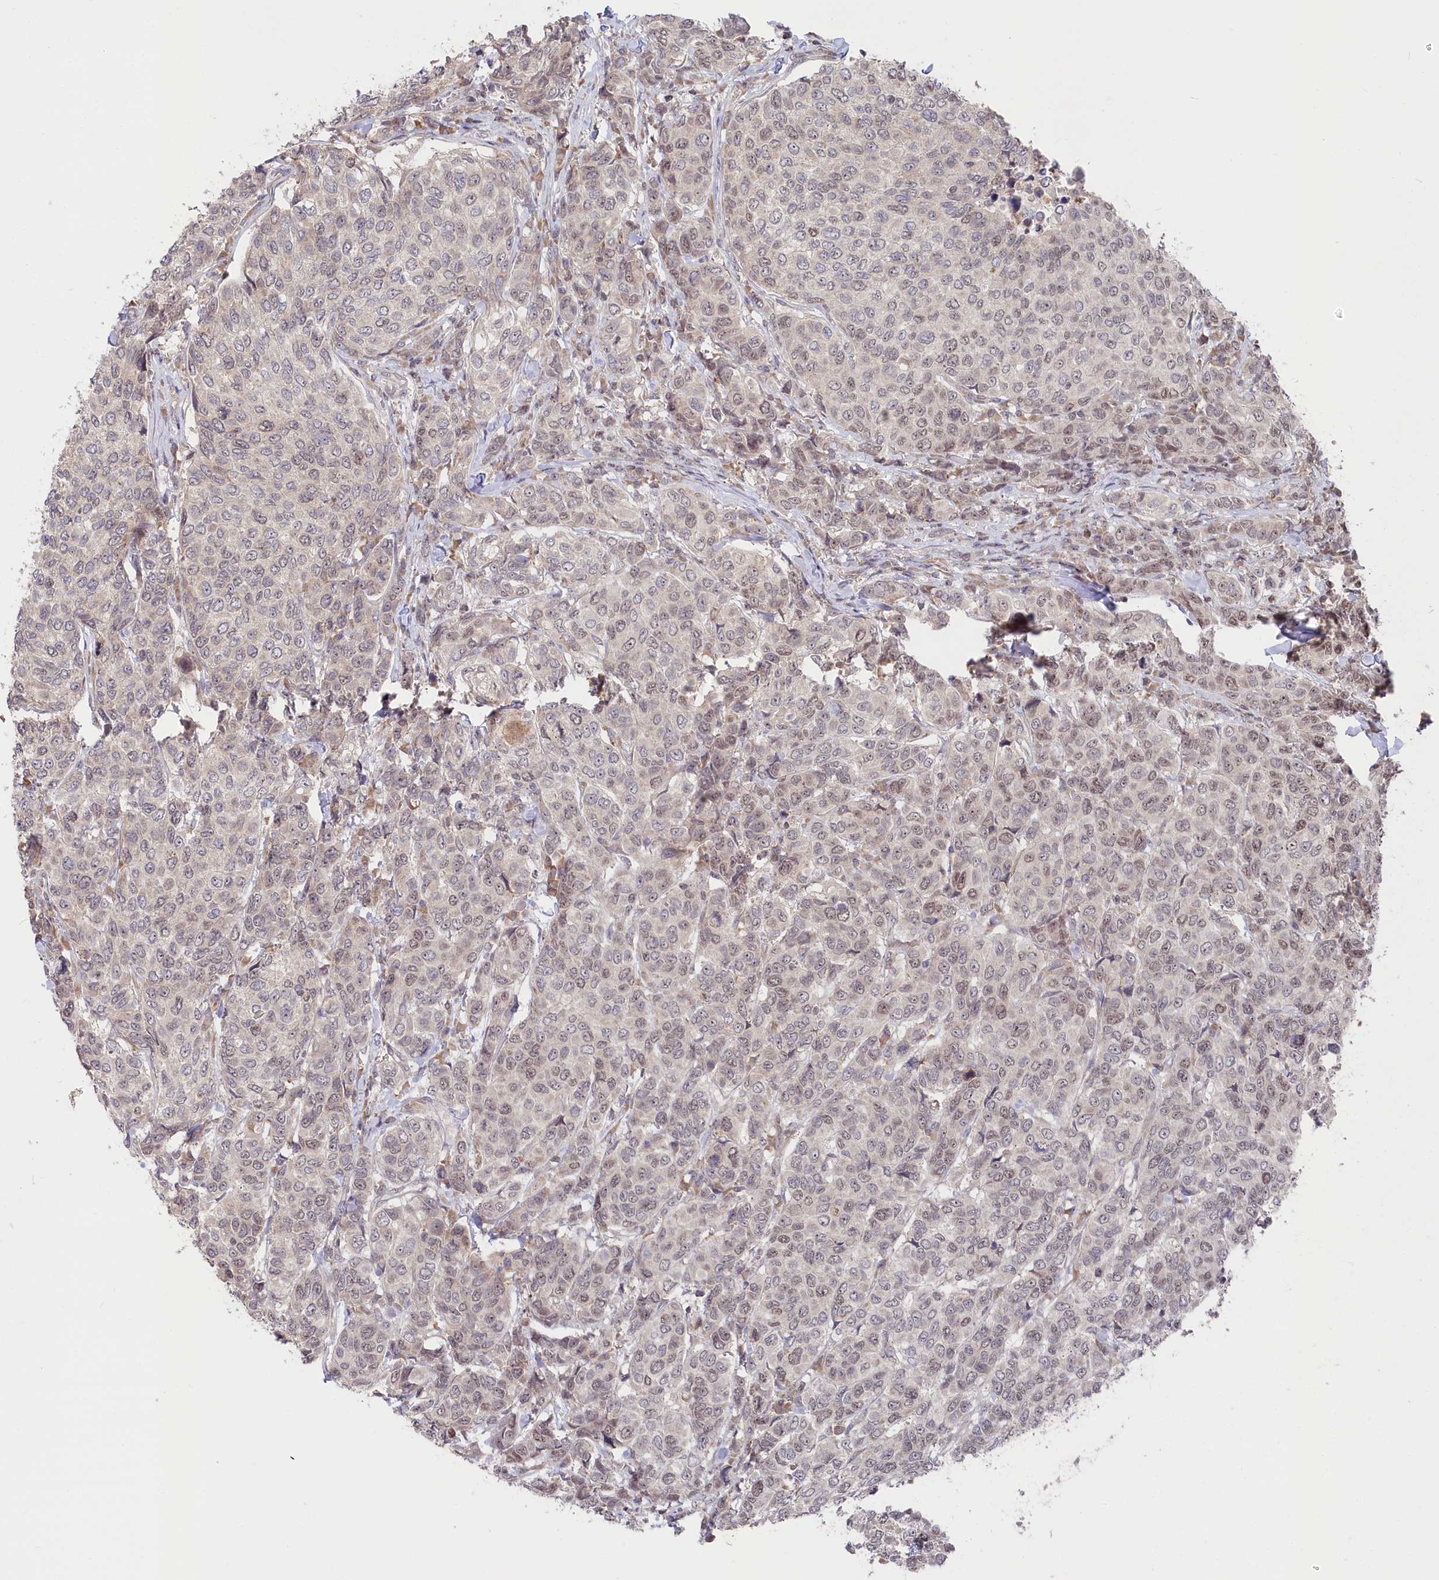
{"staining": {"intensity": "weak", "quantity": "<25%", "location": "nuclear"}, "tissue": "breast cancer", "cell_type": "Tumor cells", "image_type": "cancer", "snomed": [{"axis": "morphology", "description": "Duct carcinoma"}, {"axis": "topography", "description": "Breast"}], "caption": "Protein analysis of breast cancer (intraductal carcinoma) displays no significant expression in tumor cells.", "gene": "CGGBP1", "patient": {"sex": "female", "age": 55}}